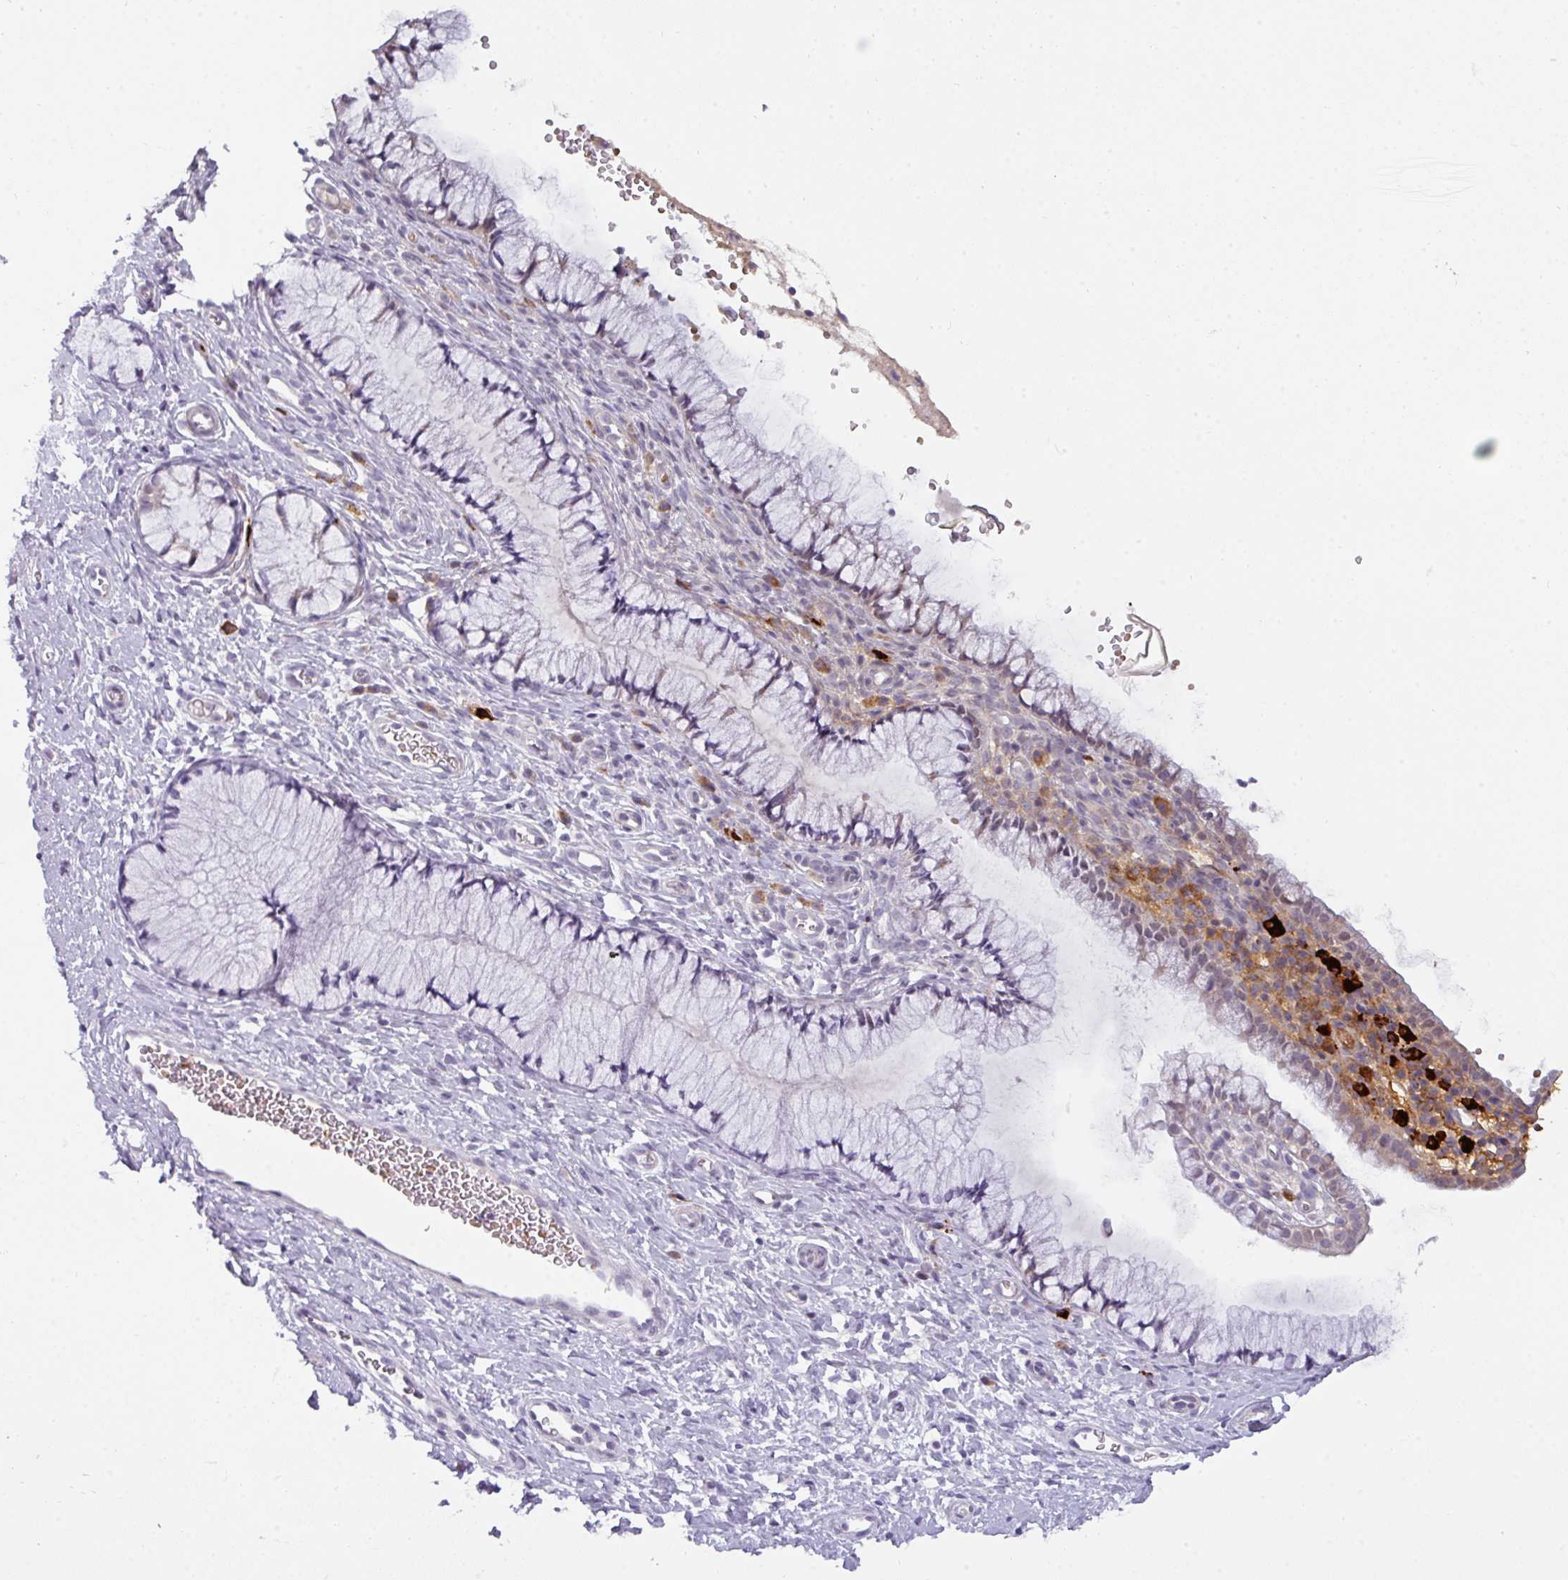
{"staining": {"intensity": "negative", "quantity": "none", "location": "none"}, "tissue": "cervix", "cell_type": "Glandular cells", "image_type": "normal", "snomed": [{"axis": "morphology", "description": "Normal tissue, NOS"}, {"axis": "topography", "description": "Cervix"}], "caption": "A high-resolution image shows immunohistochemistry (IHC) staining of unremarkable cervix, which shows no significant positivity in glandular cells.", "gene": "C2orf68", "patient": {"sex": "female", "age": 36}}